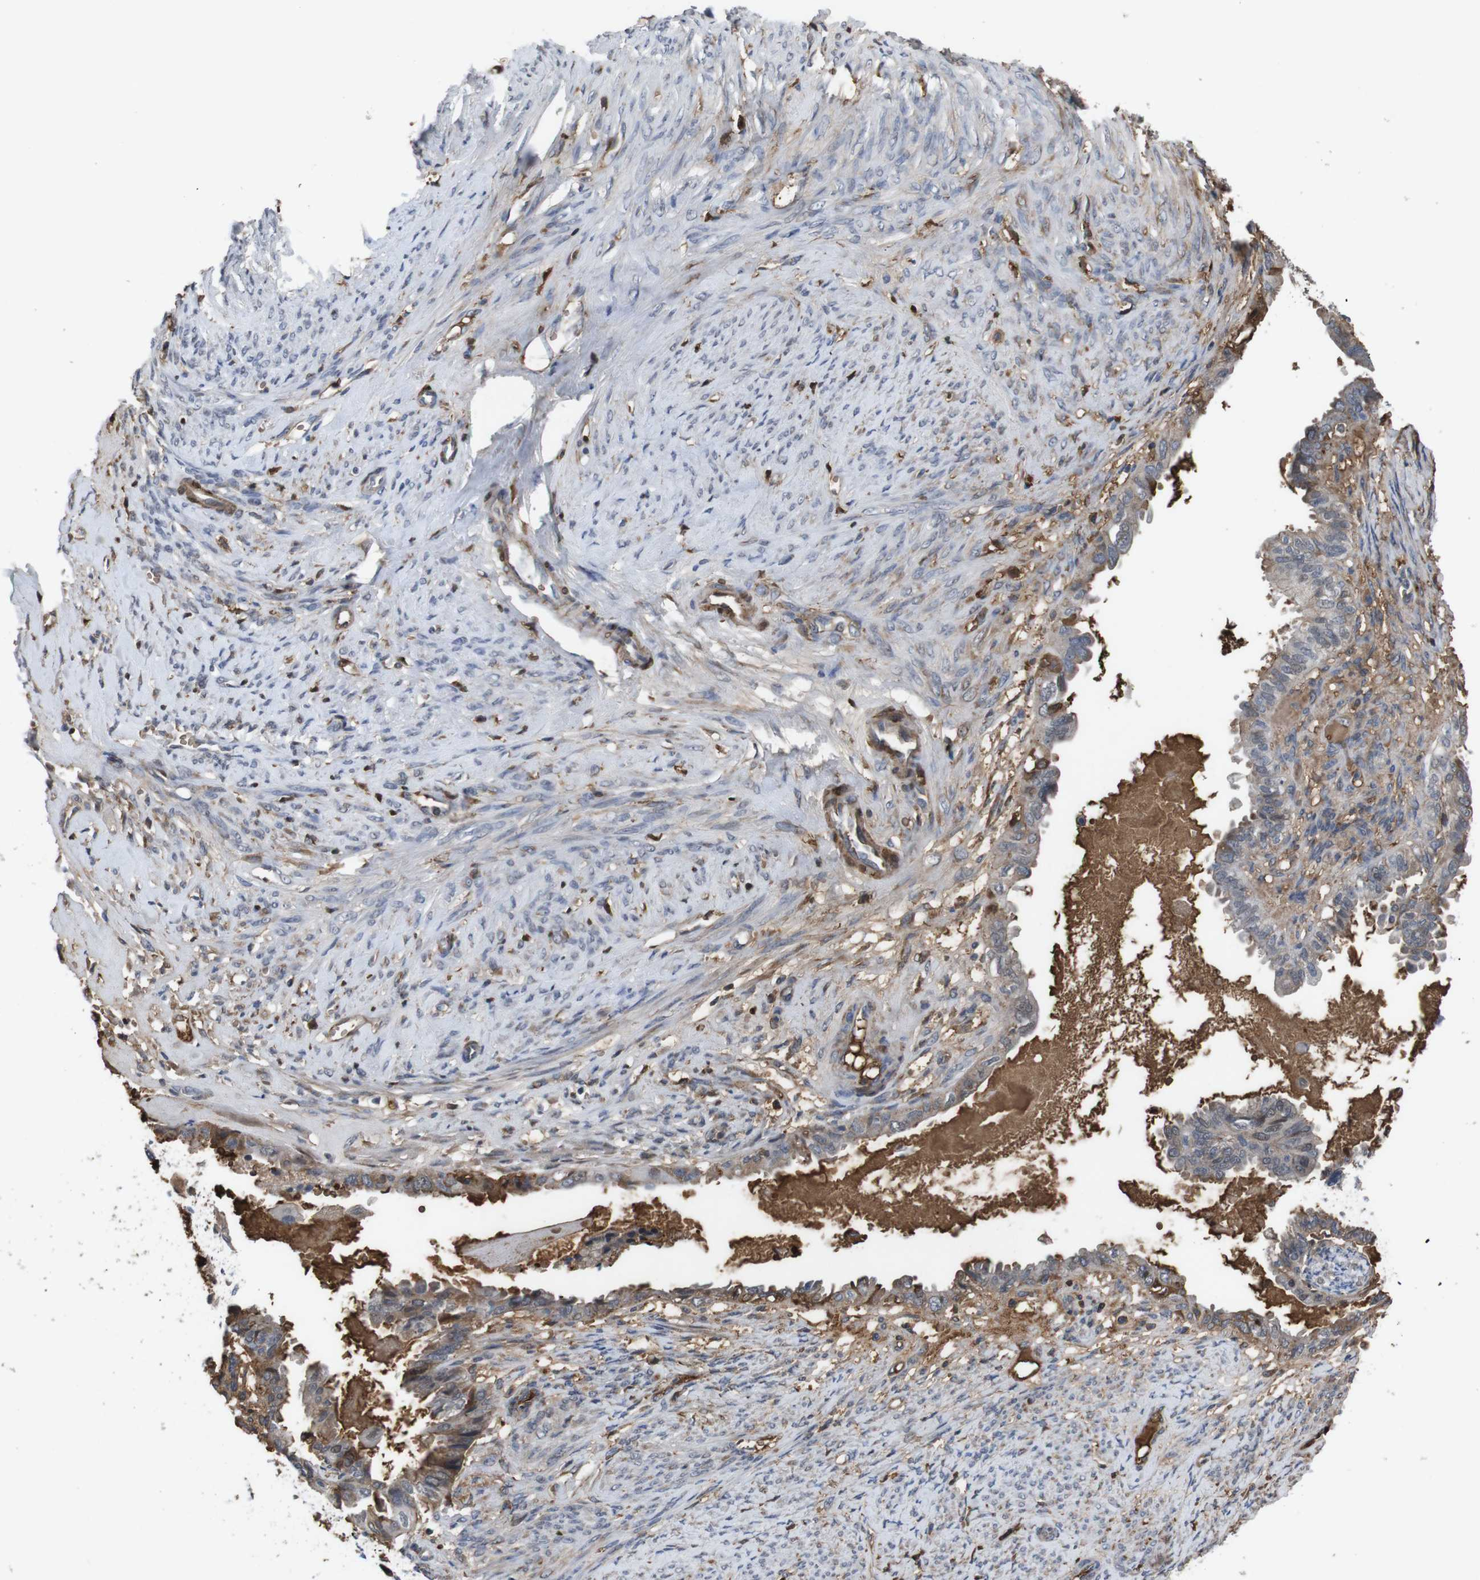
{"staining": {"intensity": "moderate", "quantity": "25%-75%", "location": "cytoplasmic/membranous"}, "tissue": "cervical cancer", "cell_type": "Tumor cells", "image_type": "cancer", "snomed": [{"axis": "morphology", "description": "Normal tissue, NOS"}, {"axis": "morphology", "description": "Adenocarcinoma, NOS"}, {"axis": "topography", "description": "Cervix"}, {"axis": "topography", "description": "Endometrium"}], "caption": "Immunohistochemistry of cervical cancer displays medium levels of moderate cytoplasmic/membranous staining in approximately 25%-75% of tumor cells.", "gene": "SPTB", "patient": {"sex": "female", "age": 86}}